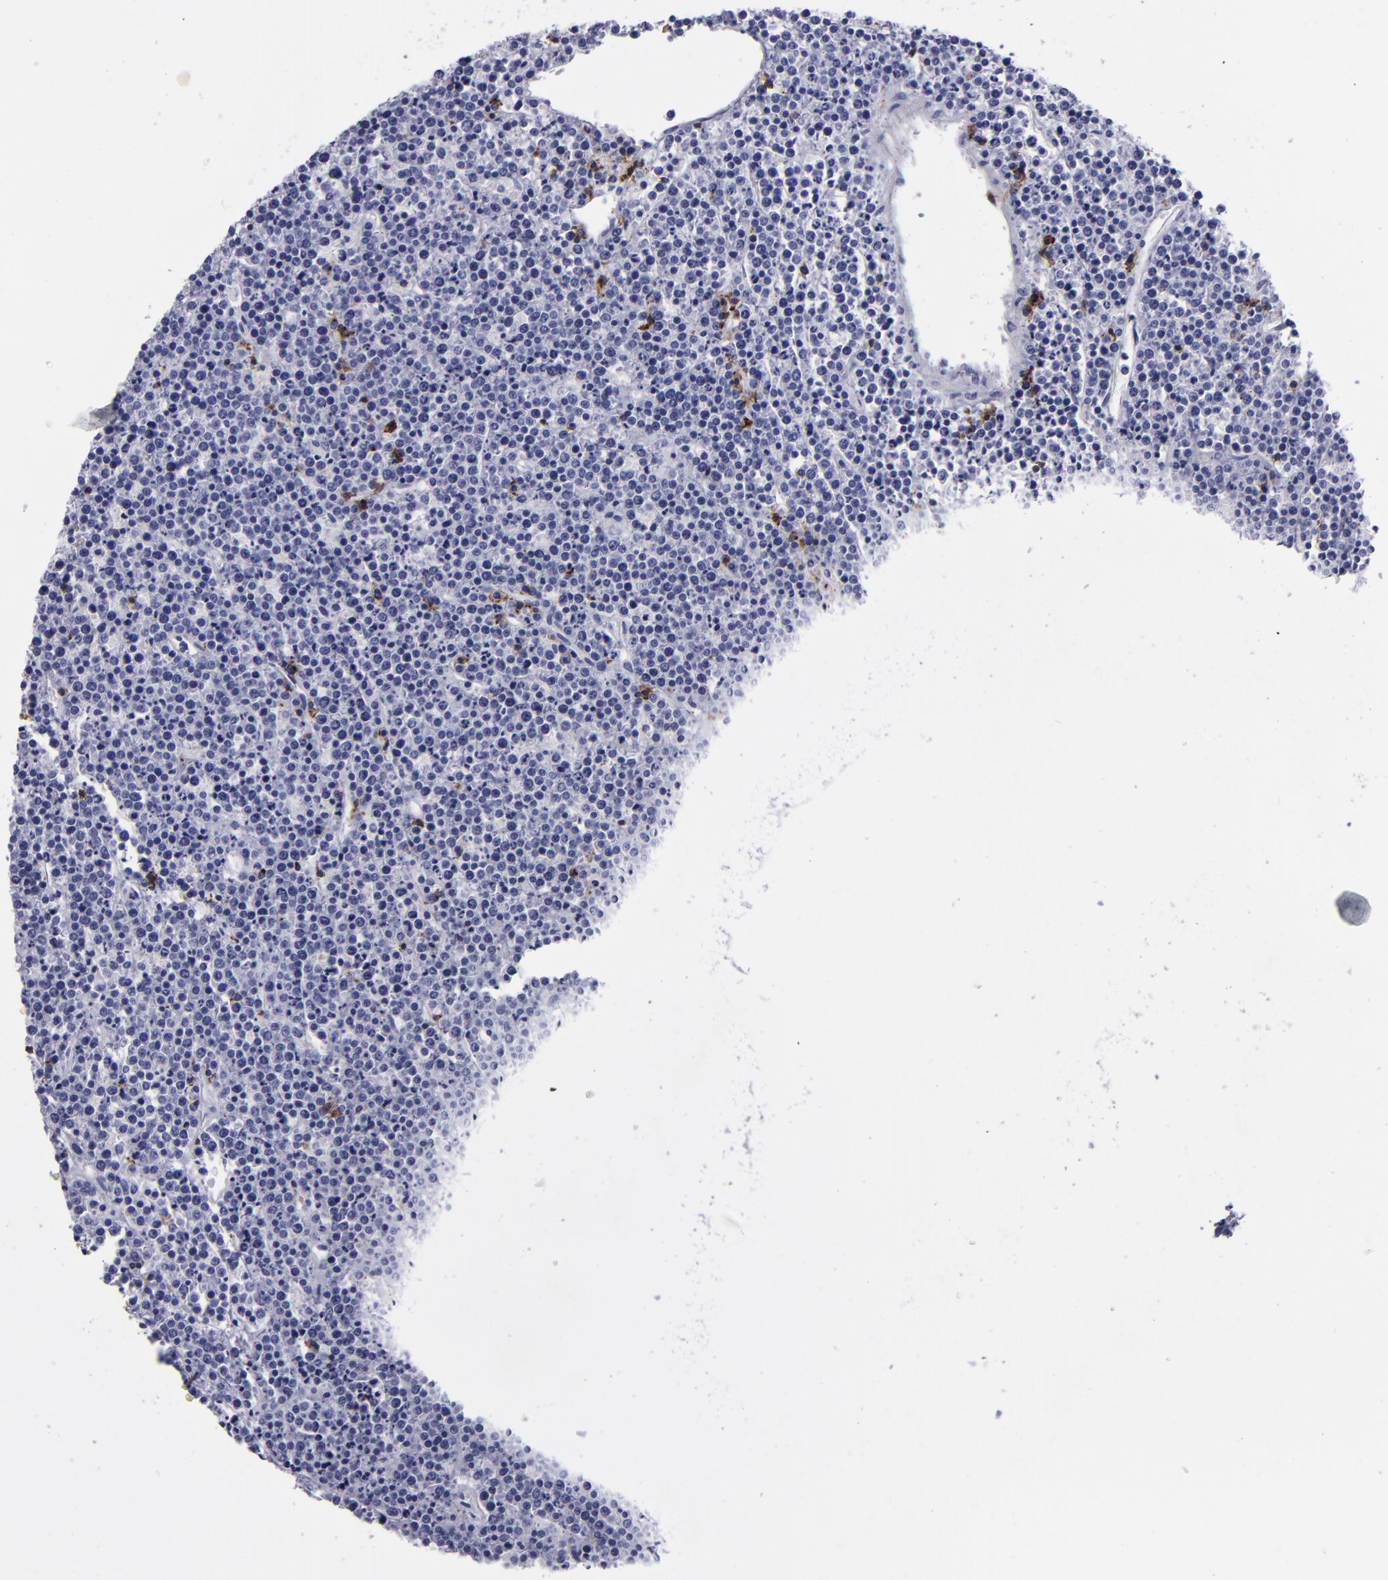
{"staining": {"intensity": "negative", "quantity": "none", "location": "none"}, "tissue": "lymphoma", "cell_type": "Tumor cells", "image_type": "cancer", "snomed": [{"axis": "morphology", "description": "Malignant lymphoma, non-Hodgkin's type, High grade"}, {"axis": "topography", "description": "Ovary"}], "caption": "IHC micrograph of neoplastic tissue: lymphoma stained with DAB demonstrates no significant protein expression in tumor cells.", "gene": "CD2", "patient": {"sex": "female", "age": 56}}